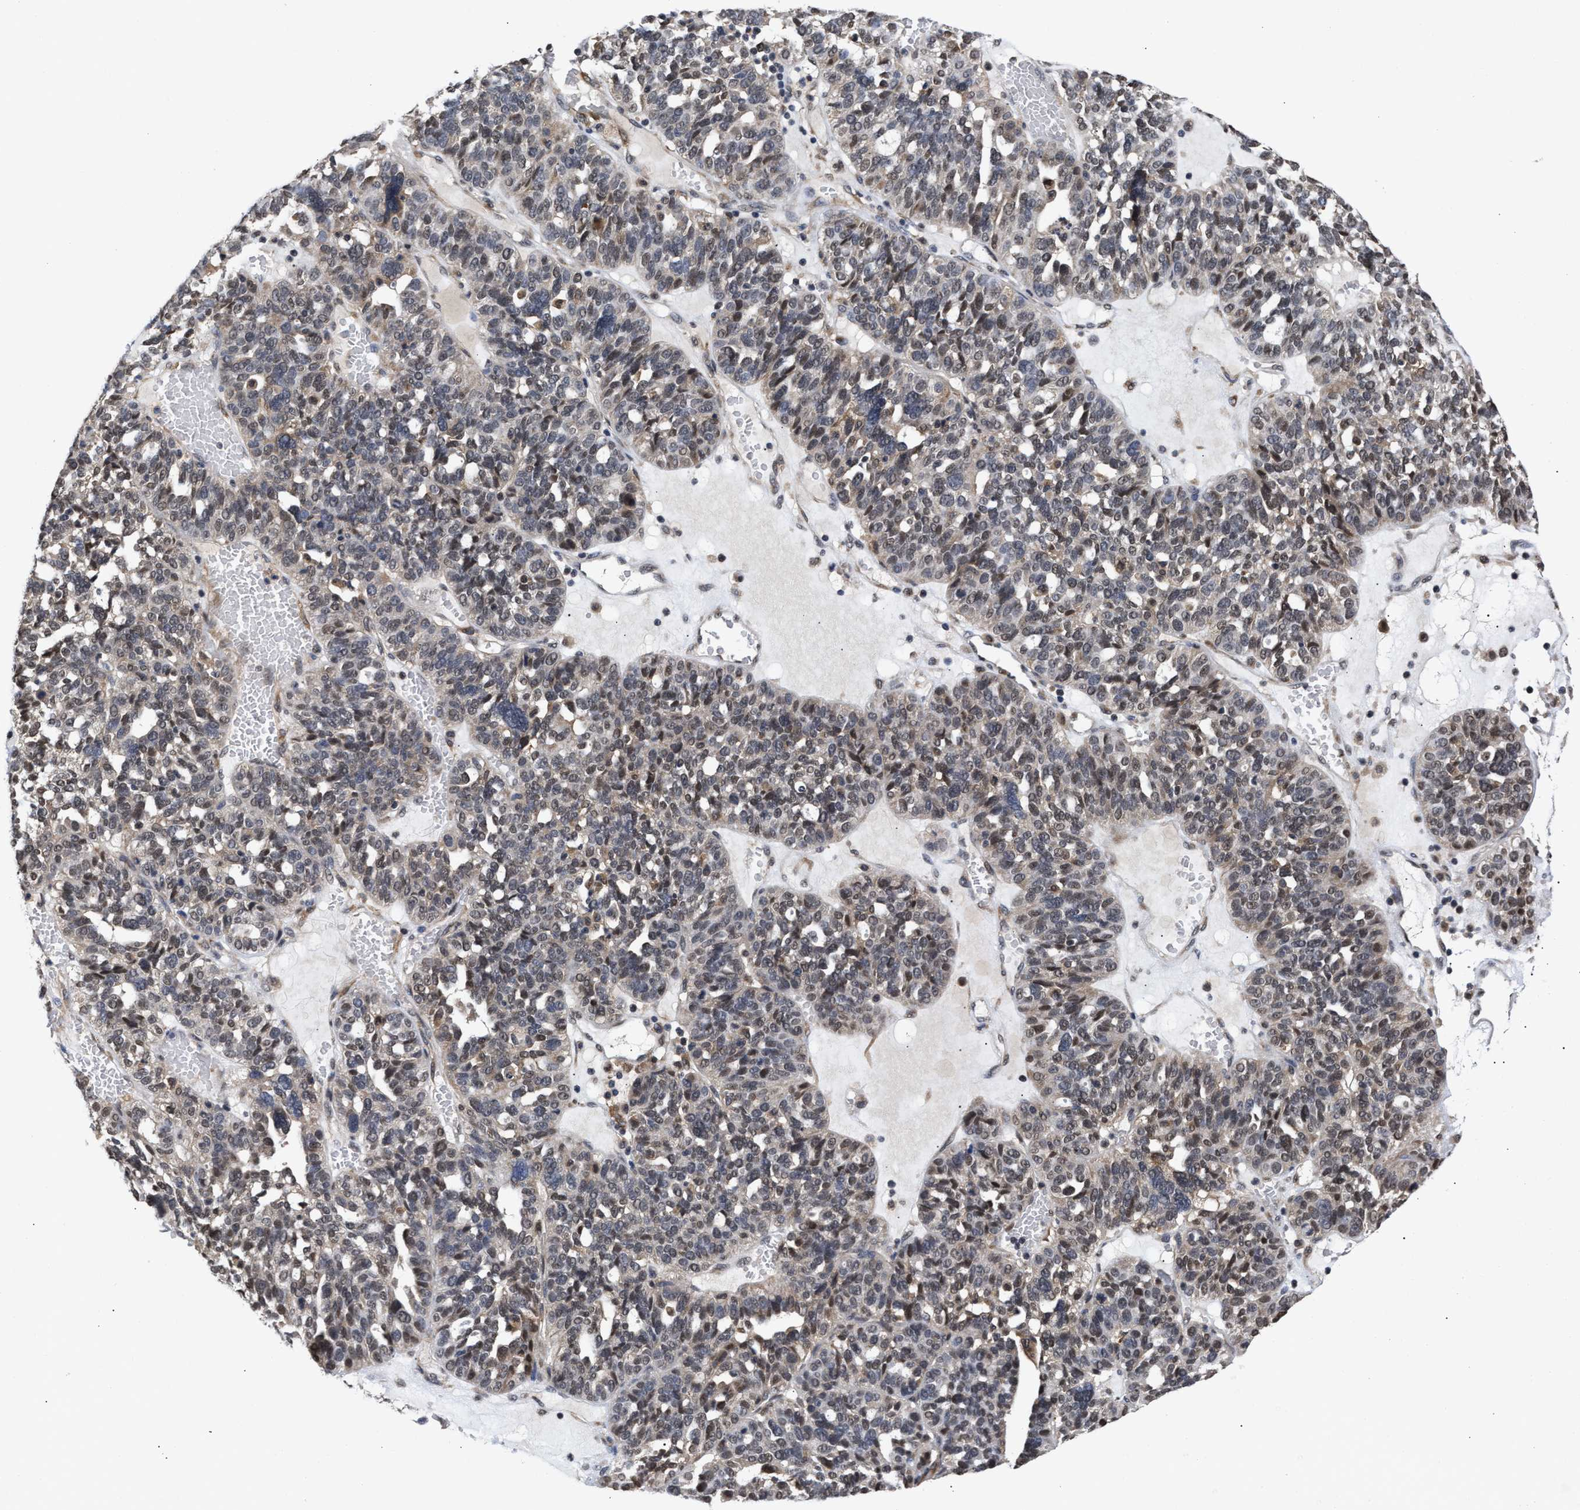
{"staining": {"intensity": "weak", "quantity": "<25%", "location": "cytoplasmic/membranous"}, "tissue": "ovarian cancer", "cell_type": "Tumor cells", "image_type": "cancer", "snomed": [{"axis": "morphology", "description": "Cystadenocarcinoma, serous, NOS"}, {"axis": "topography", "description": "Ovary"}], "caption": "This image is of ovarian cancer (serous cystadenocarcinoma) stained with immunohistochemistry (IHC) to label a protein in brown with the nuclei are counter-stained blue. There is no staining in tumor cells. (DAB (3,3'-diaminobenzidine) immunohistochemistry (IHC) visualized using brightfield microscopy, high magnification).", "gene": "CLIP2", "patient": {"sex": "female", "age": 59}}